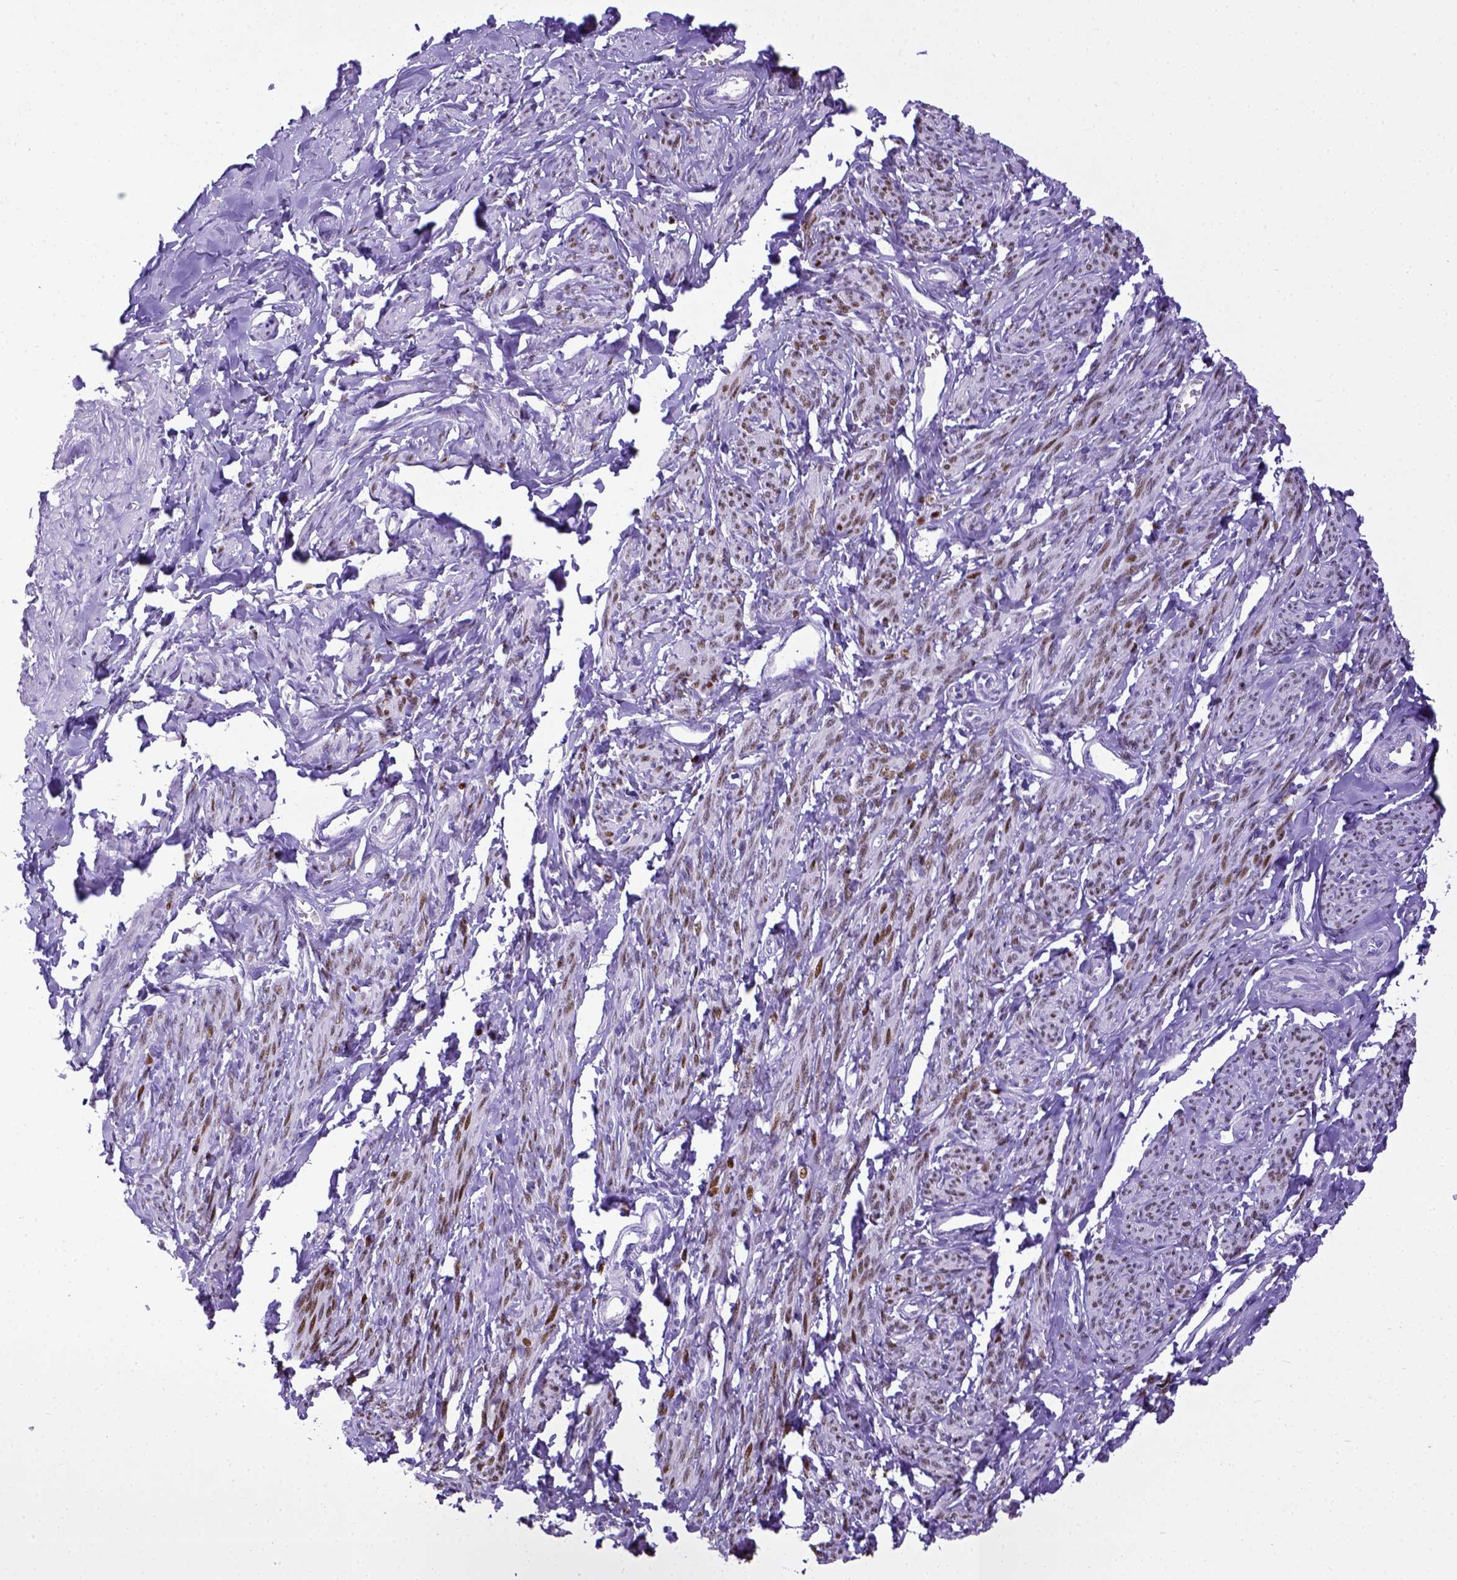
{"staining": {"intensity": "moderate", "quantity": "<25%", "location": "nuclear"}, "tissue": "smooth muscle", "cell_type": "Smooth muscle cells", "image_type": "normal", "snomed": [{"axis": "morphology", "description": "Normal tissue, NOS"}, {"axis": "topography", "description": "Smooth muscle"}], "caption": "Protein staining of normal smooth muscle demonstrates moderate nuclear staining in approximately <25% of smooth muscle cells. (brown staining indicates protein expression, while blue staining denotes nuclei).", "gene": "ESR1", "patient": {"sex": "female", "age": 65}}